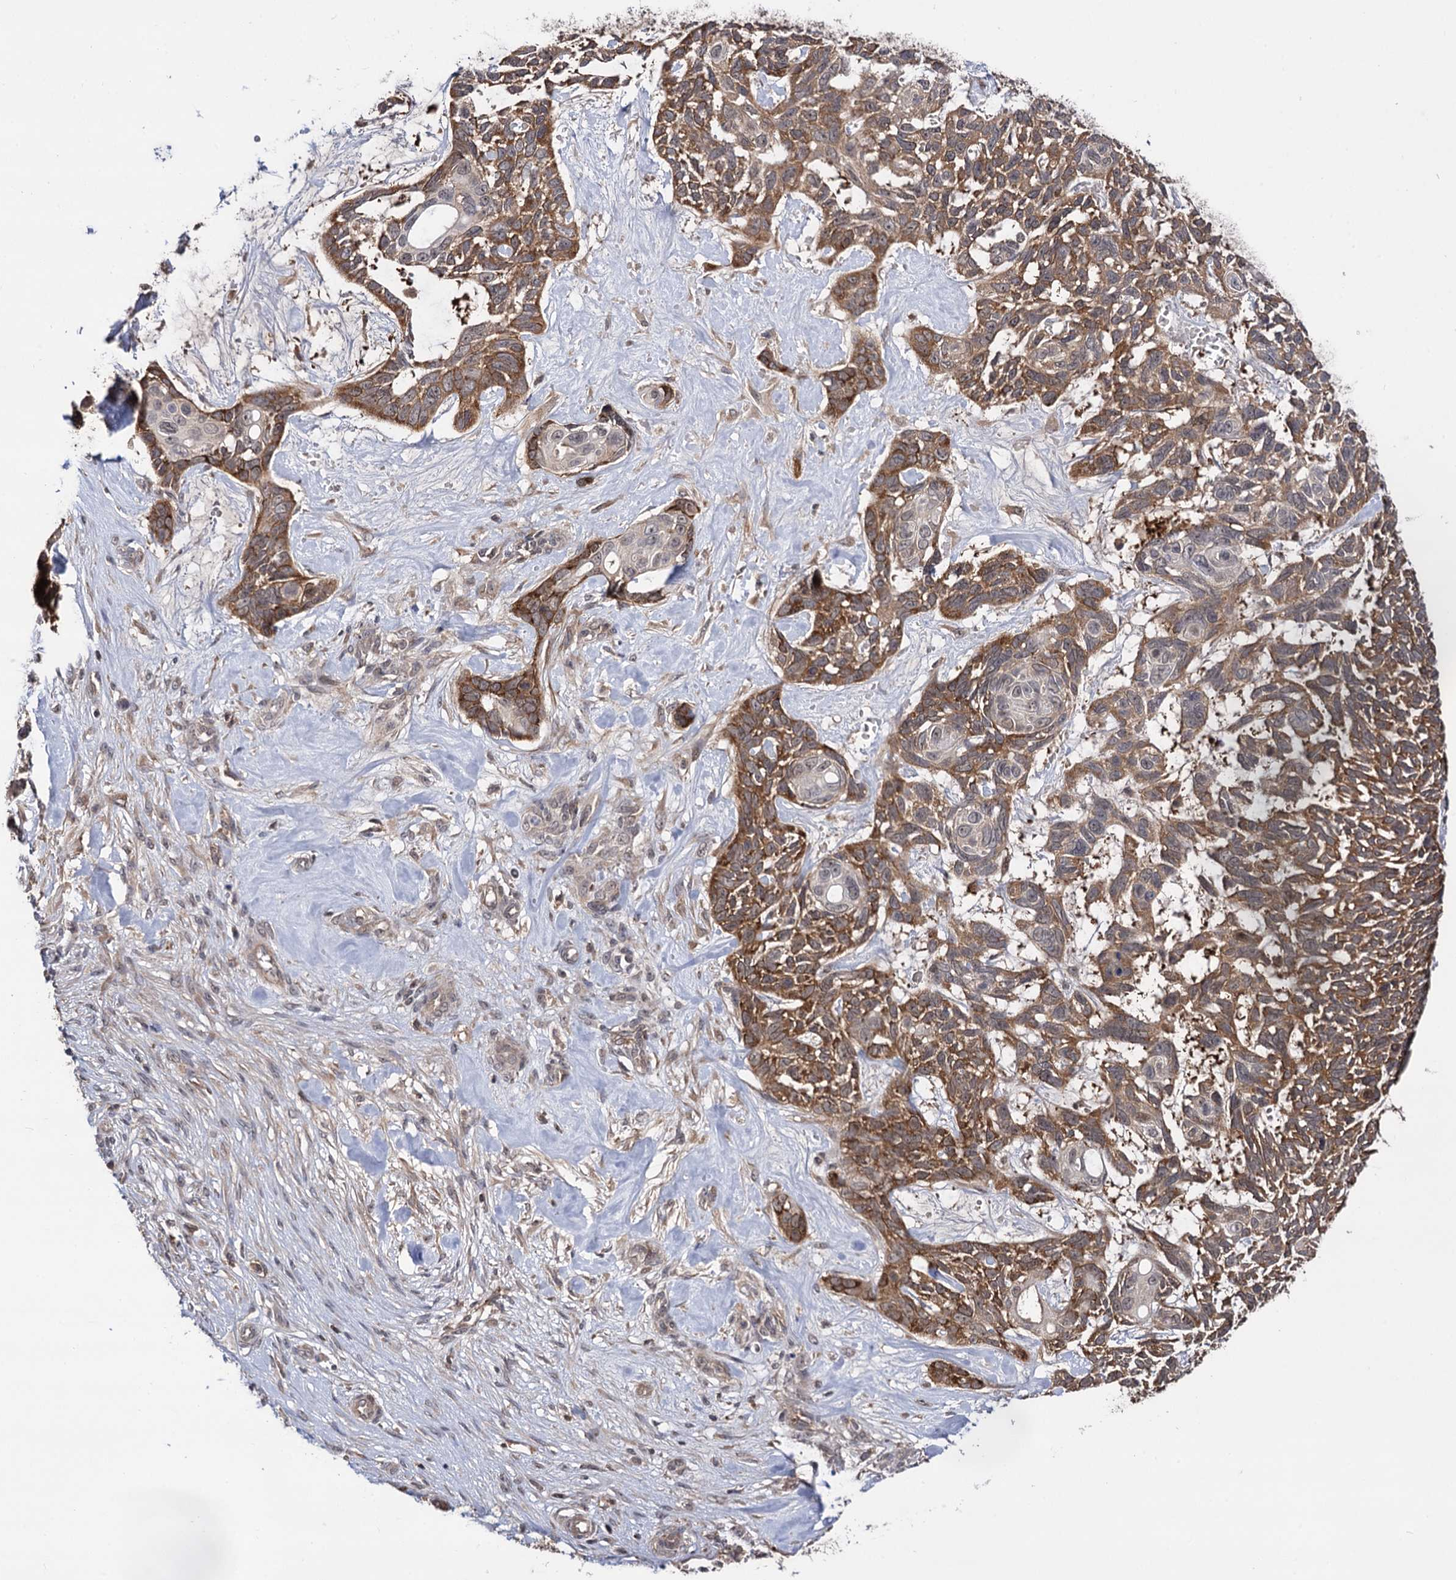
{"staining": {"intensity": "moderate", "quantity": ">75%", "location": "cytoplasmic/membranous"}, "tissue": "skin cancer", "cell_type": "Tumor cells", "image_type": "cancer", "snomed": [{"axis": "morphology", "description": "Basal cell carcinoma"}, {"axis": "topography", "description": "Skin"}], "caption": "Protein analysis of basal cell carcinoma (skin) tissue displays moderate cytoplasmic/membranous staining in about >75% of tumor cells. (DAB (3,3'-diaminobenzidine) = brown stain, brightfield microscopy at high magnification).", "gene": "MICAL2", "patient": {"sex": "male", "age": 88}}